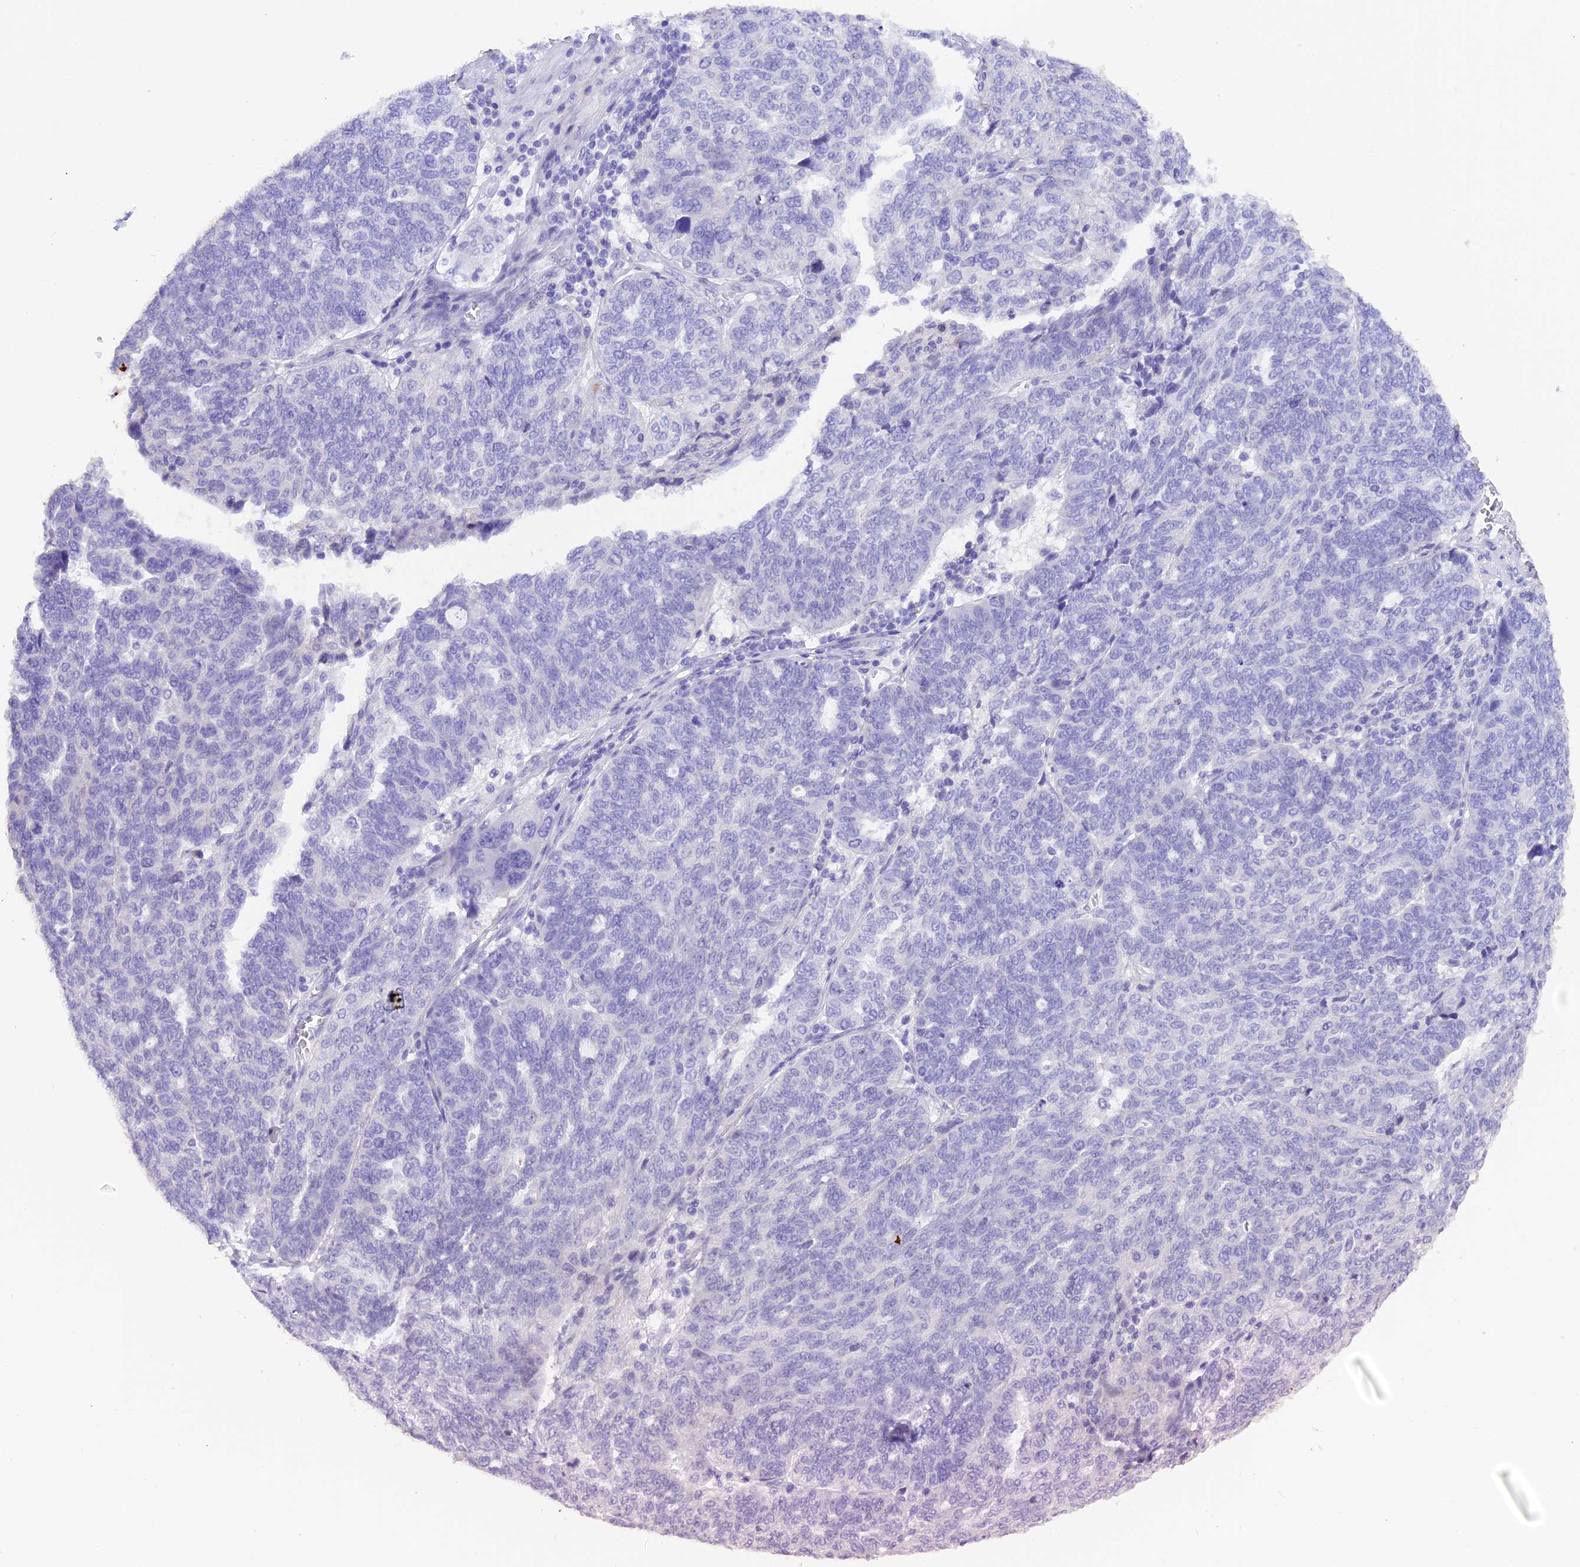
{"staining": {"intensity": "negative", "quantity": "none", "location": "none"}, "tissue": "ovarian cancer", "cell_type": "Tumor cells", "image_type": "cancer", "snomed": [{"axis": "morphology", "description": "Cystadenocarcinoma, serous, NOS"}, {"axis": "topography", "description": "Ovary"}], "caption": "High power microscopy histopathology image of an immunohistochemistry photomicrograph of ovarian cancer (serous cystadenocarcinoma), revealing no significant staining in tumor cells.", "gene": "COL6A5", "patient": {"sex": "female", "age": 59}}